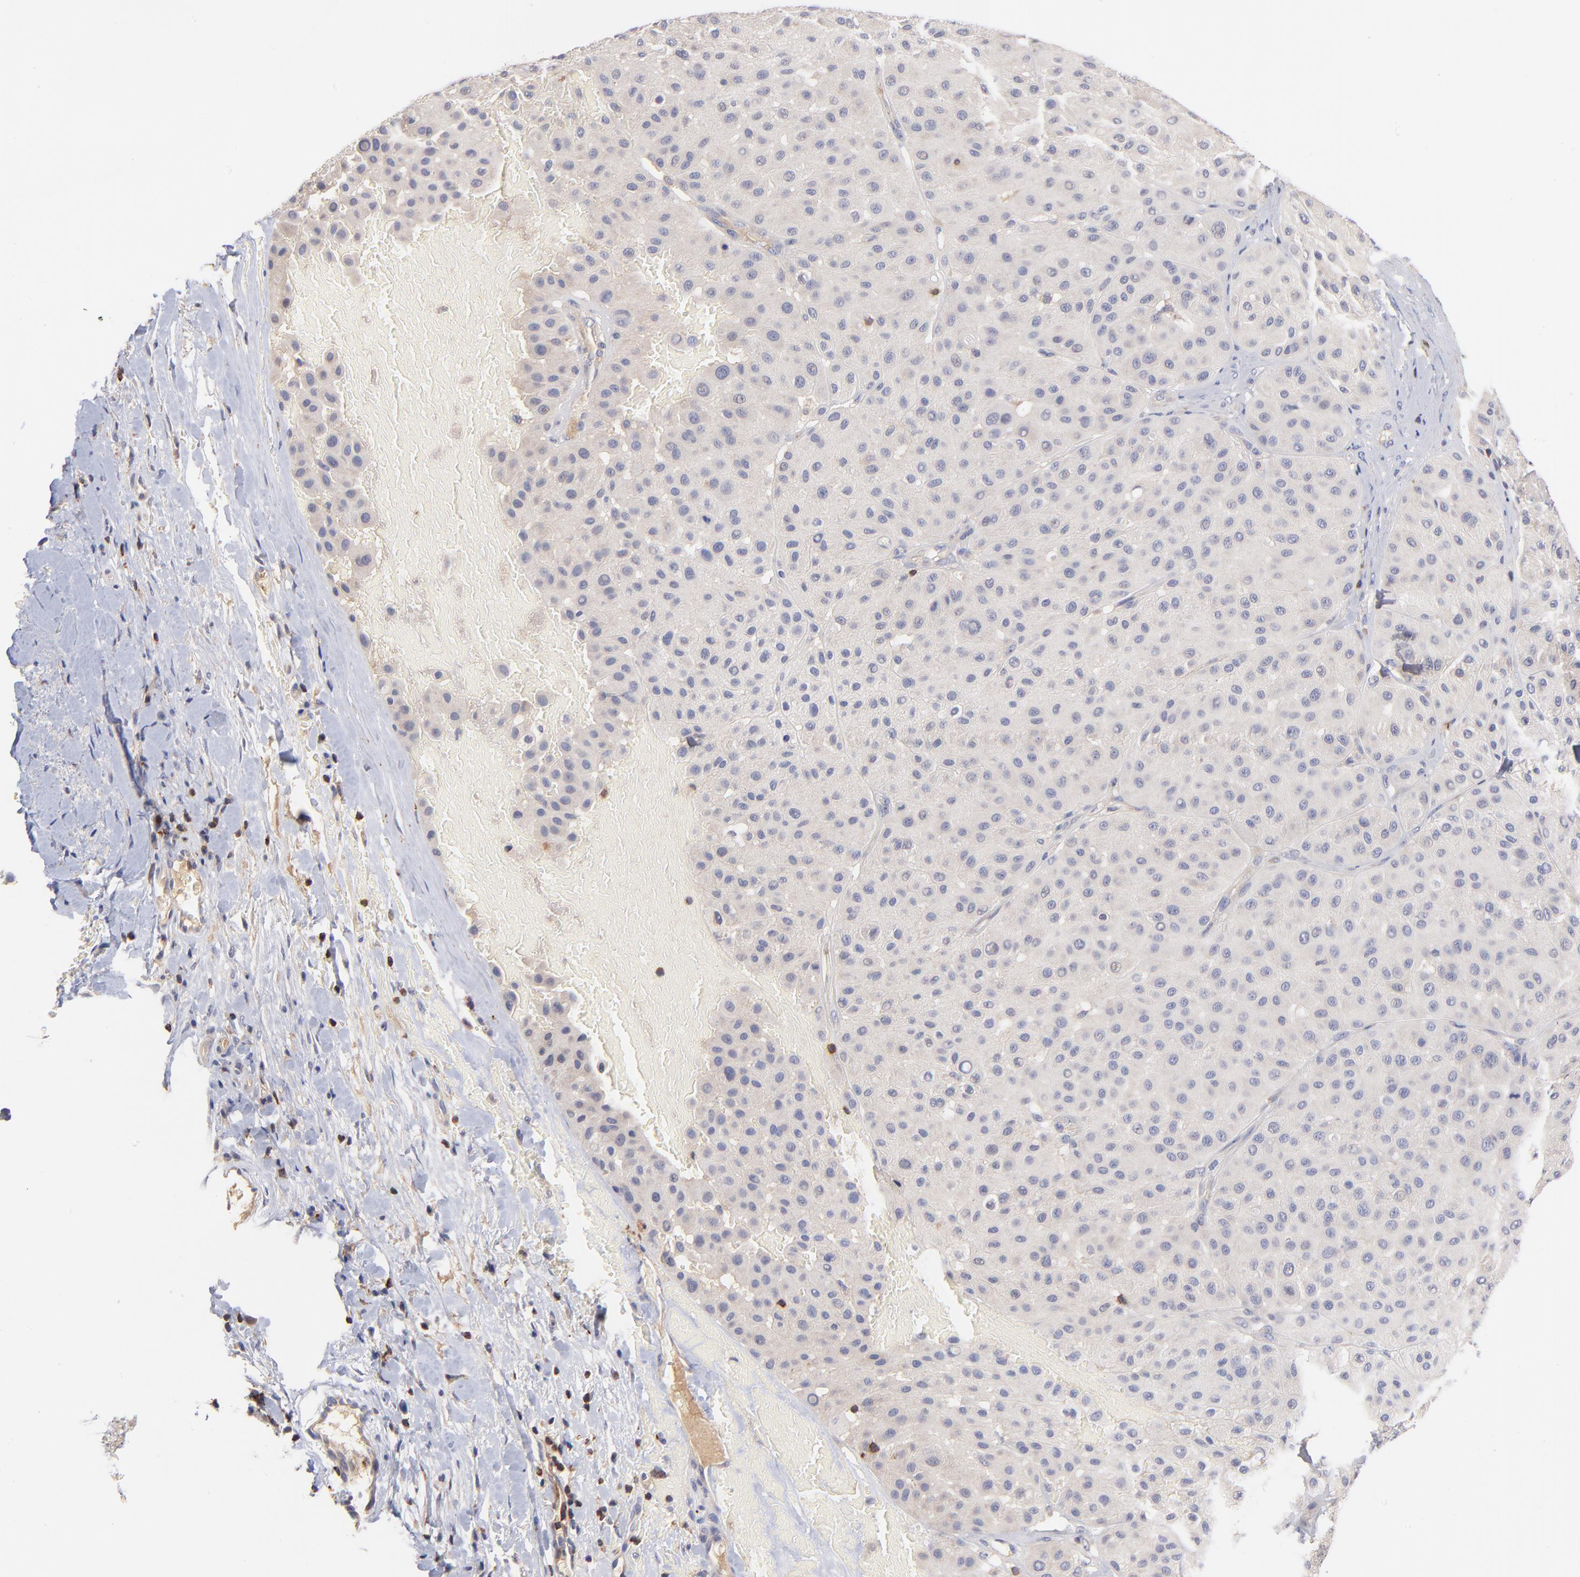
{"staining": {"intensity": "negative", "quantity": "none", "location": "none"}, "tissue": "melanoma", "cell_type": "Tumor cells", "image_type": "cancer", "snomed": [{"axis": "morphology", "description": "Normal tissue, NOS"}, {"axis": "morphology", "description": "Malignant melanoma, Metastatic site"}, {"axis": "topography", "description": "Skin"}], "caption": "DAB immunohistochemical staining of human malignant melanoma (metastatic site) reveals no significant expression in tumor cells.", "gene": "KREMEN2", "patient": {"sex": "male", "age": 41}}